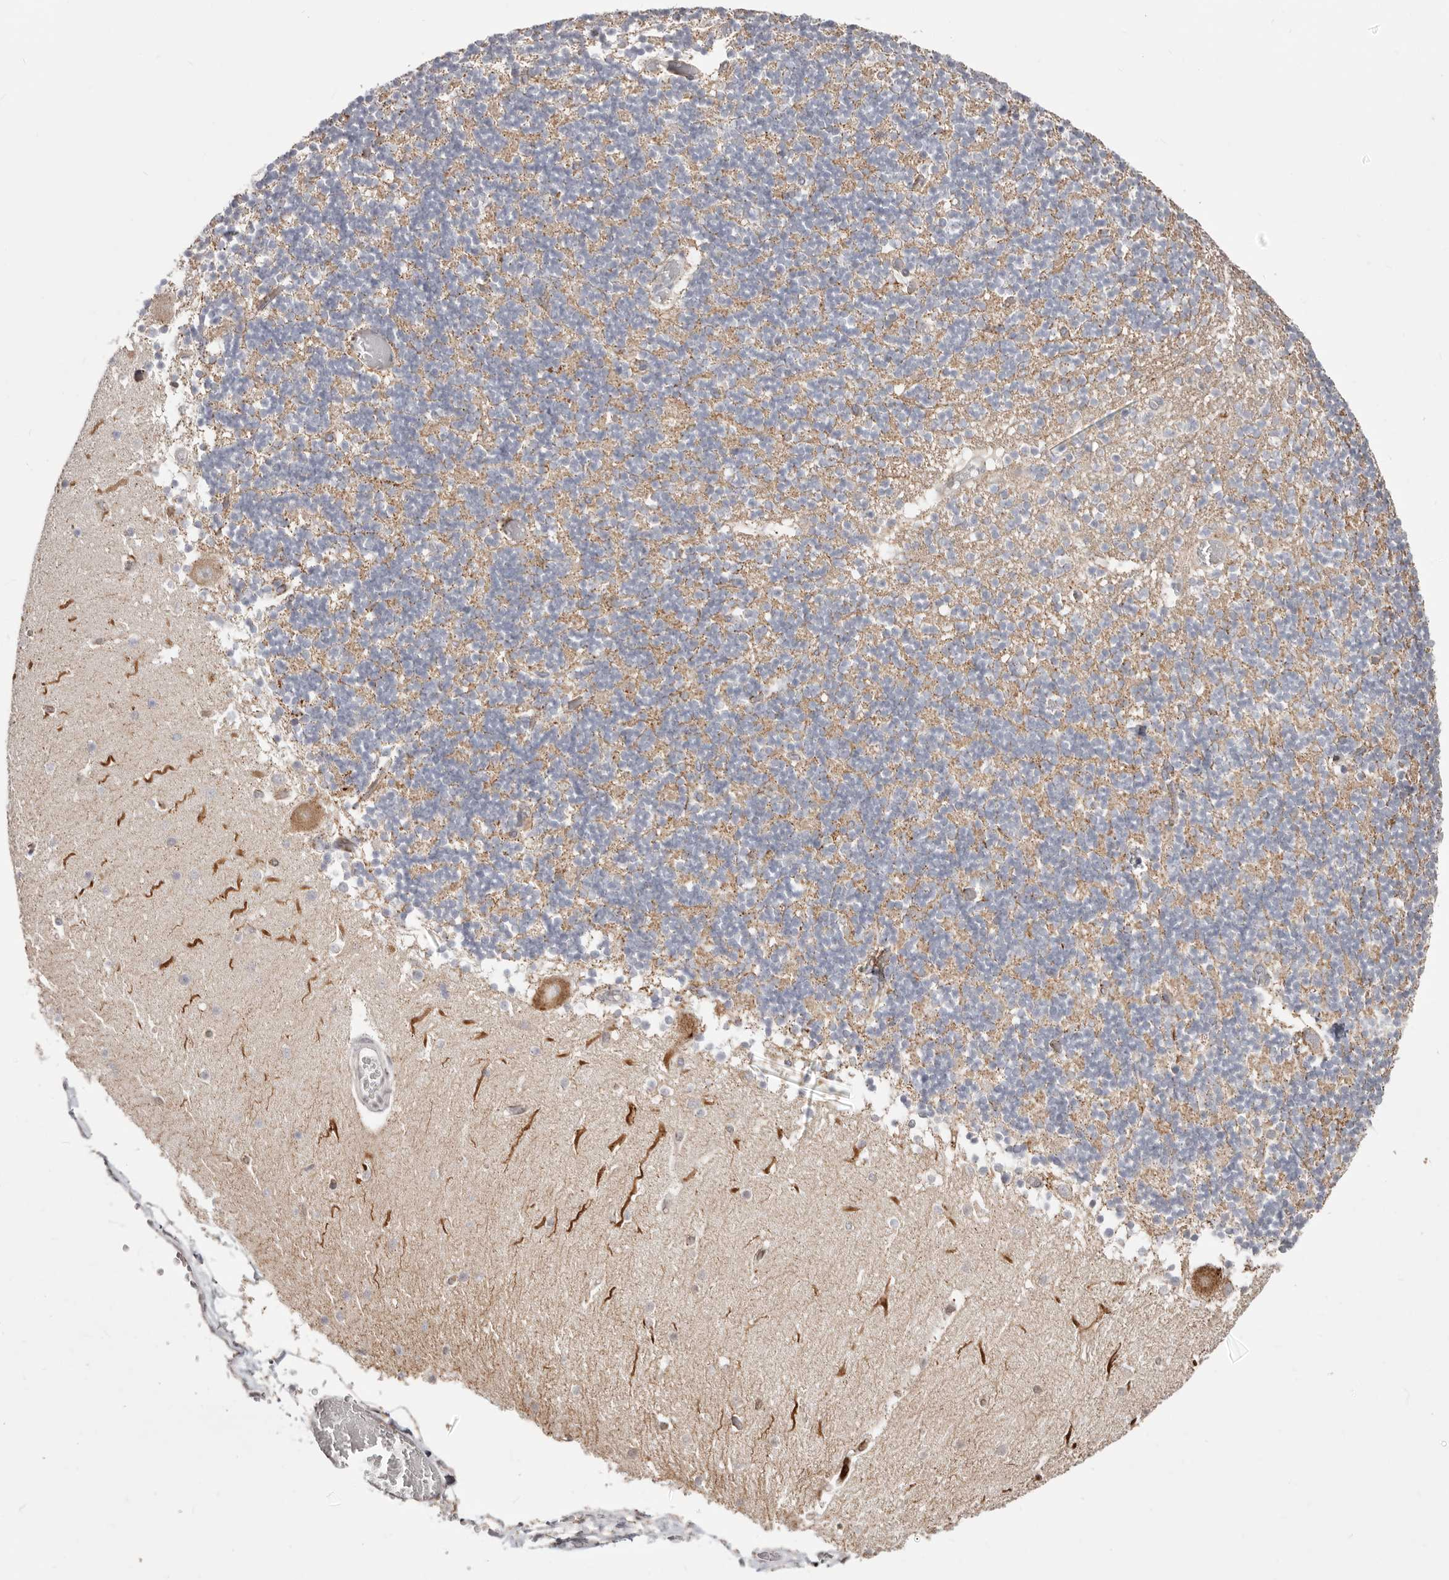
{"staining": {"intensity": "moderate", "quantity": "25%-75%", "location": "cytoplasmic/membranous"}, "tissue": "cerebellum", "cell_type": "Cells in granular layer", "image_type": "normal", "snomed": [{"axis": "morphology", "description": "Normal tissue, NOS"}, {"axis": "topography", "description": "Cerebellum"}], "caption": "Cells in granular layer reveal medium levels of moderate cytoplasmic/membranous expression in approximately 25%-75% of cells in unremarkable human cerebellum. Nuclei are stained in blue.", "gene": "SZT2", "patient": {"sex": "female", "age": 28}}